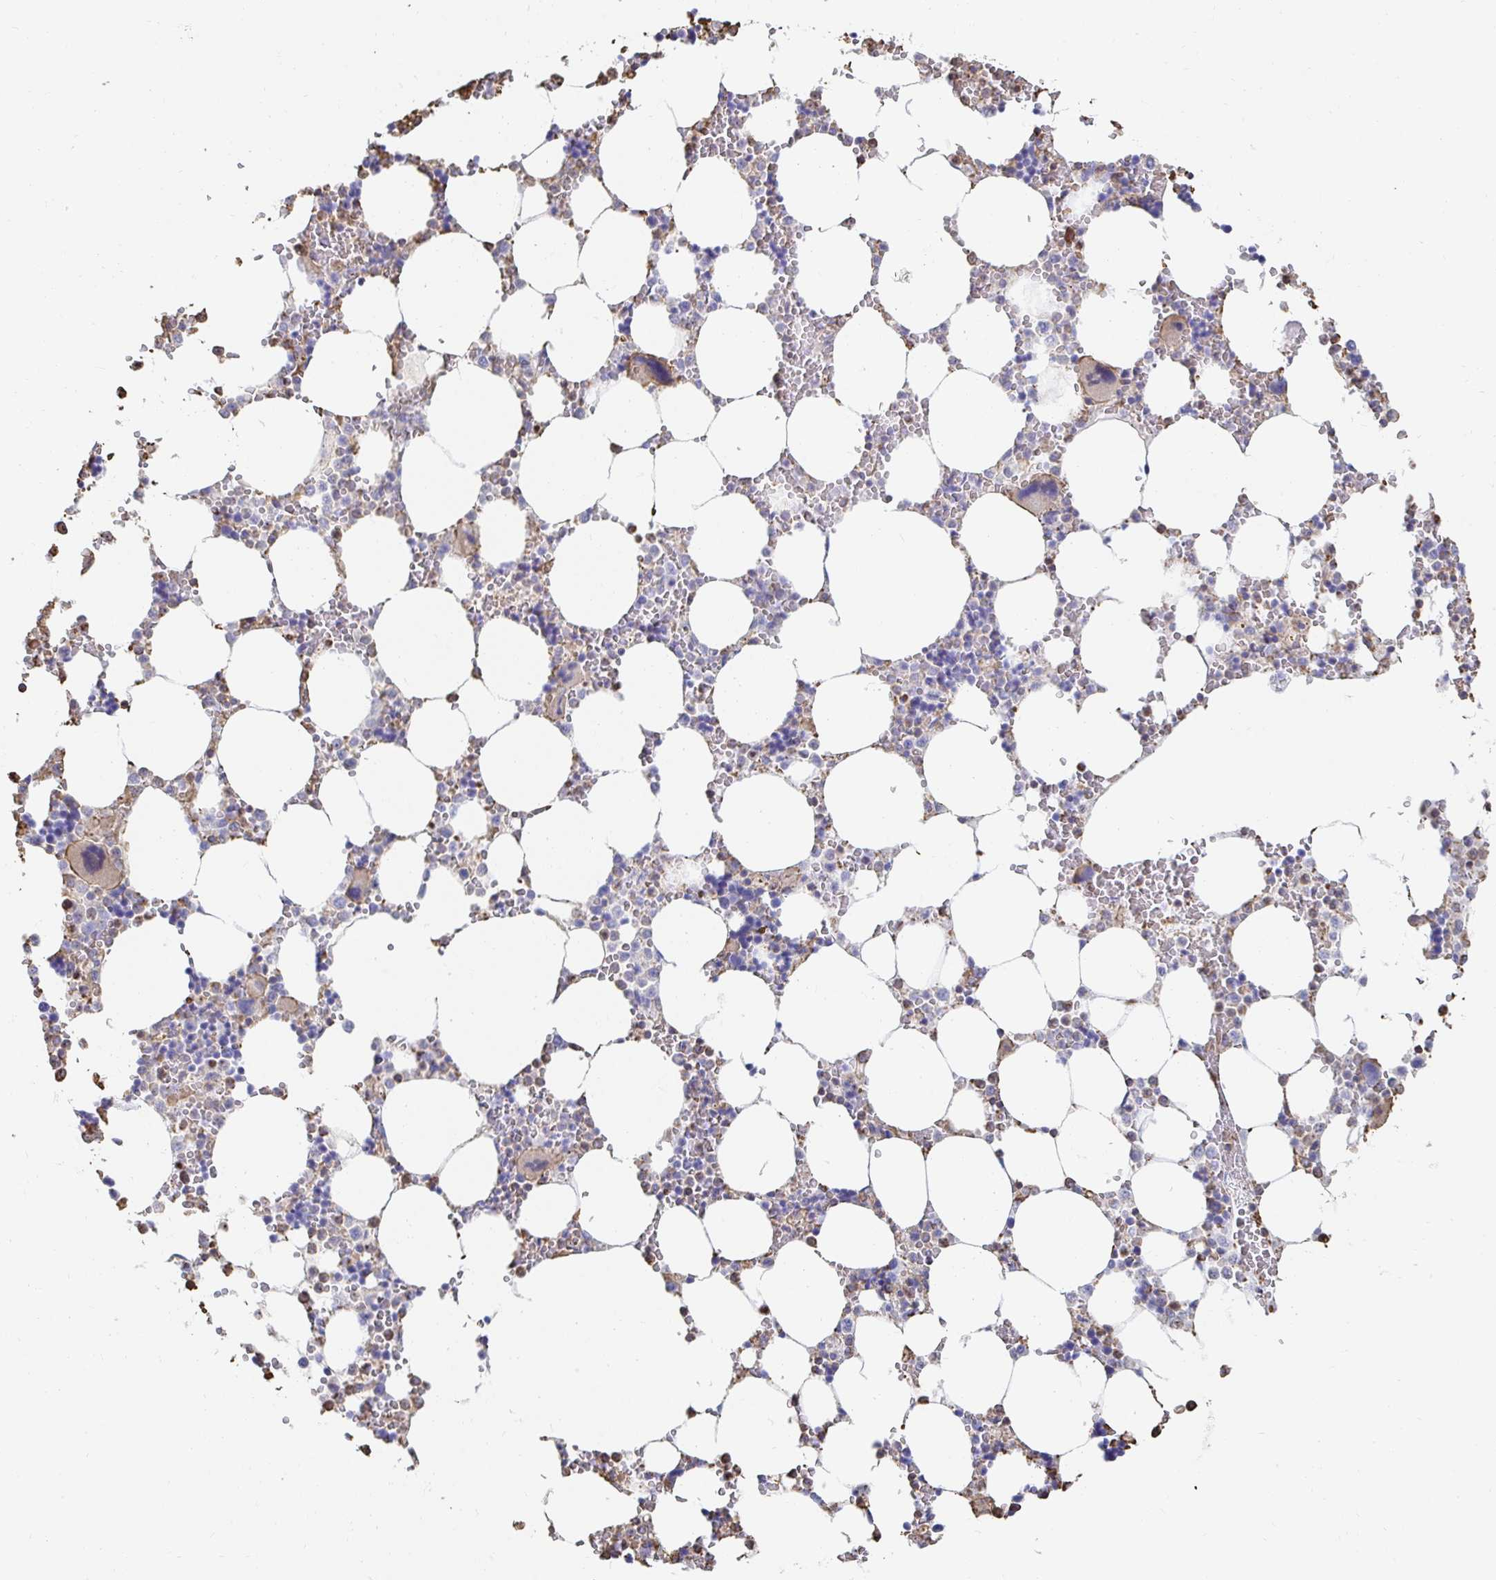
{"staining": {"intensity": "moderate", "quantity": "<25%", "location": "cytoplasmic/membranous"}, "tissue": "bone marrow", "cell_type": "Hematopoietic cells", "image_type": "normal", "snomed": [{"axis": "morphology", "description": "Normal tissue, NOS"}, {"axis": "topography", "description": "Bone marrow"}], "caption": "An immunohistochemistry (IHC) micrograph of benign tissue is shown. Protein staining in brown highlights moderate cytoplasmic/membranous positivity in bone marrow within hematopoietic cells.", "gene": "PTPN14", "patient": {"sex": "male", "age": 64}}